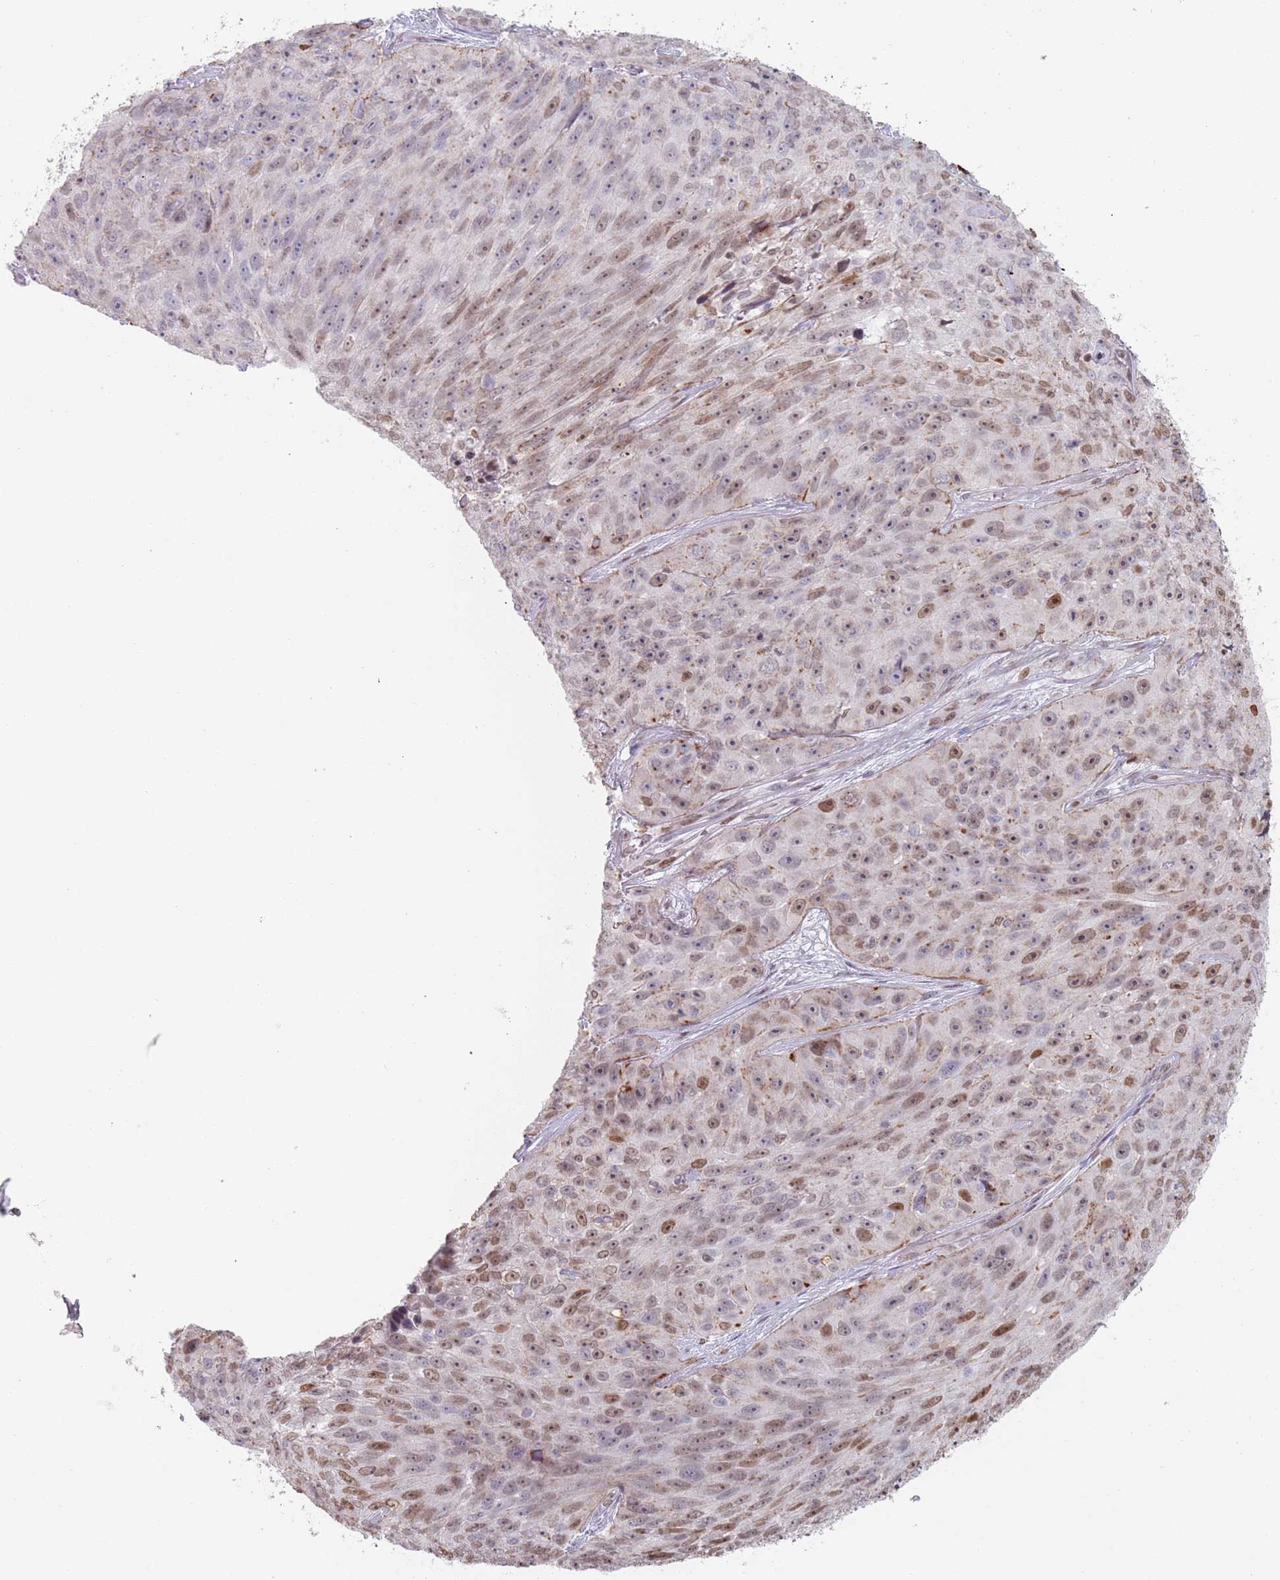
{"staining": {"intensity": "moderate", "quantity": "25%-75%", "location": "nuclear"}, "tissue": "skin cancer", "cell_type": "Tumor cells", "image_type": "cancer", "snomed": [{"axis": "morphology", "description": "Squamous cell carcinoma, NOS"}, {"axis": "topography", "description": "Skin"}], "caption": "There is medium levels of moderate nuclear positivity in tumor cells of squamous cell carcinoma (skin), as demonstrated by immunohistochemical staining (brown color).", "gene": "MFSD12", "patient": {"sex": "female", "age": 87}}